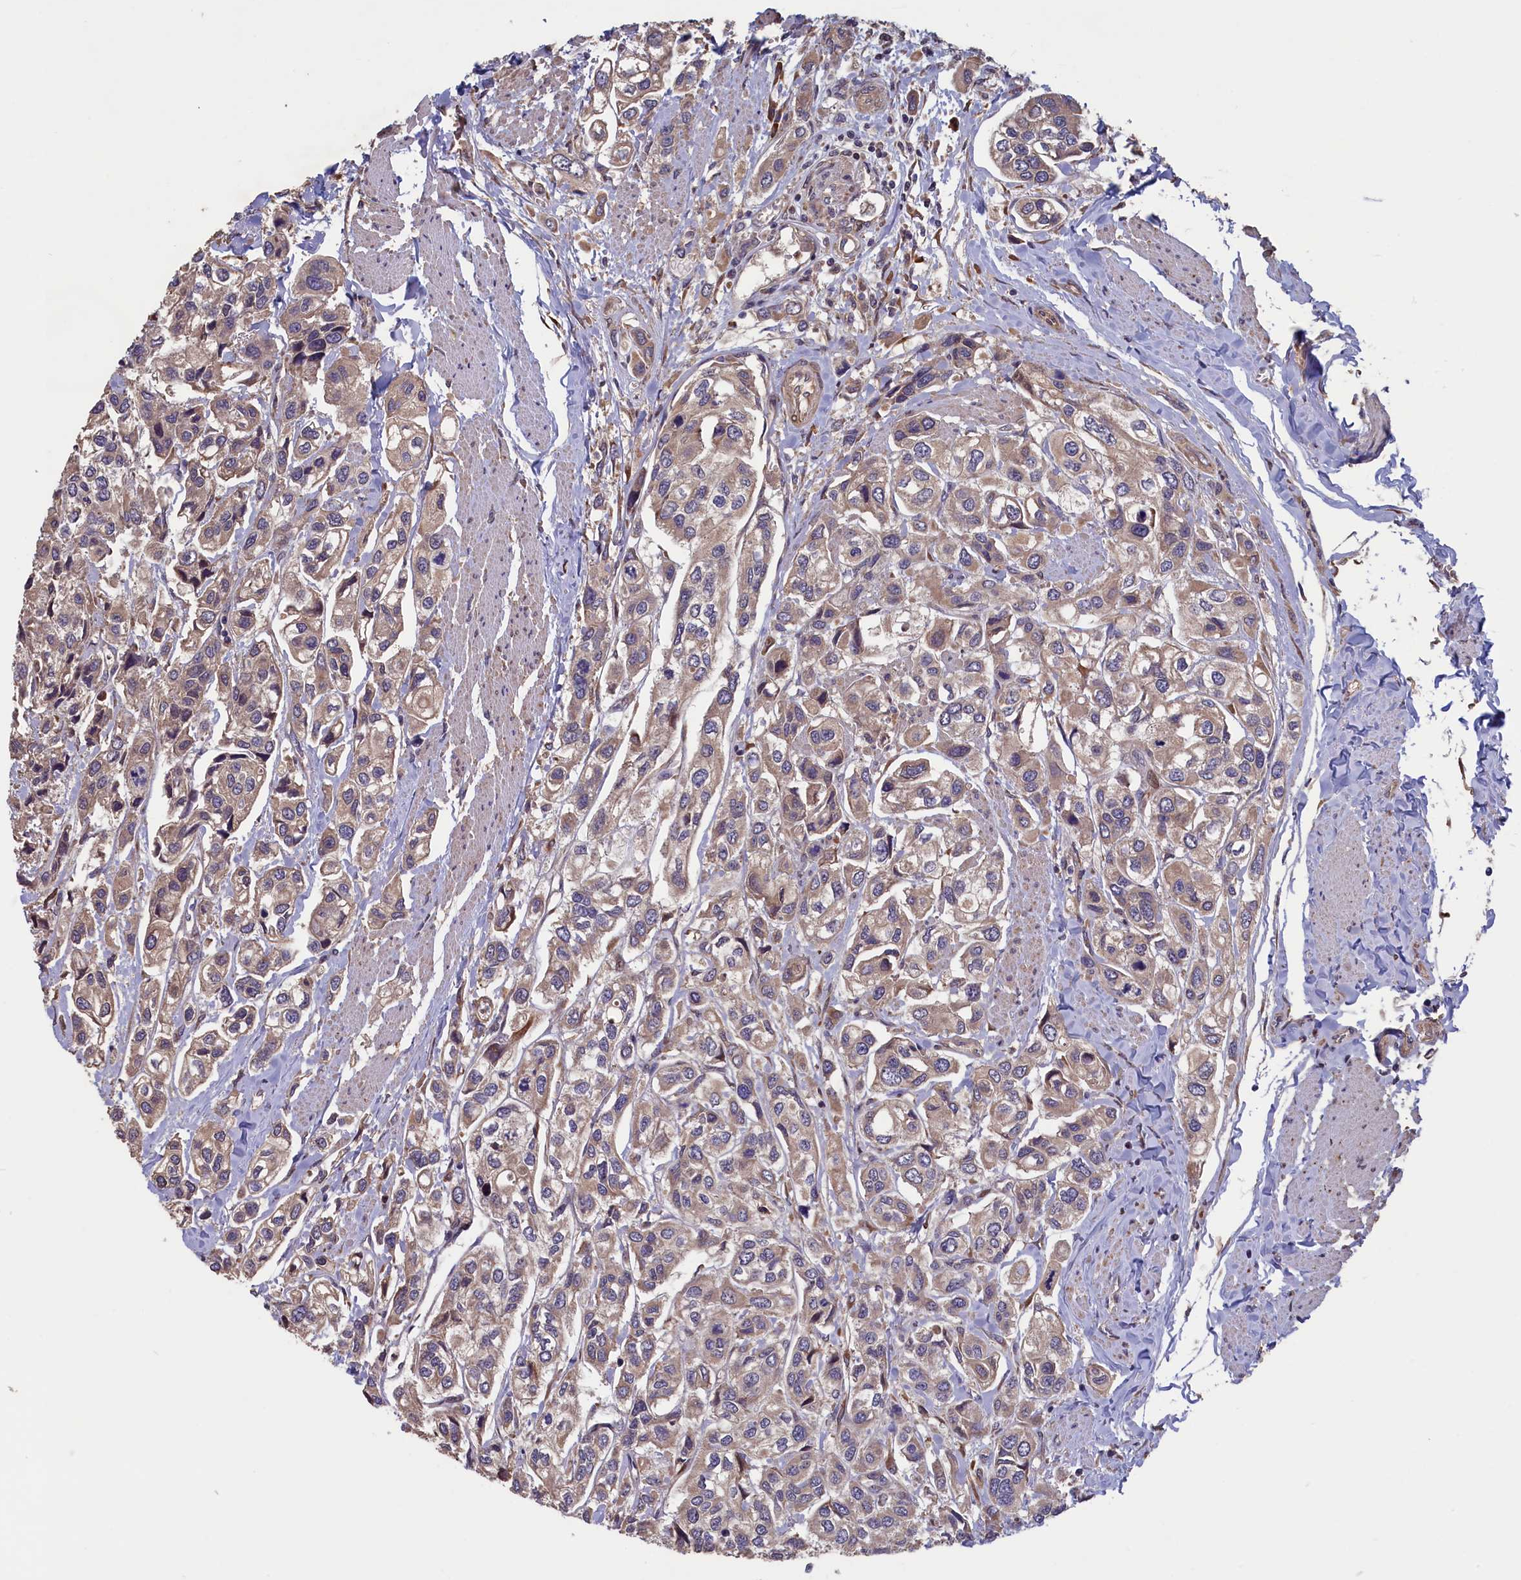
{"staining": {"intensity": "weak", "quantity": ">75%", "location": "cytoplasmic/membranous"}, "tissue": "urothelial cancer", "cell_type": "Tumor cells", "image_type": "cancer", "snomed": [{"axis": "morphology", "description": "Urothelial carcinoma, High grade"}, {"axis": "topography", "description": "Urinary bladder"}], "caption": "Immunohistochemical staining of urothelial cancer displays low levels of weak cytoplasmic/membranous positivity in about >75% of tumor cells.", "gene": "GREB1L", "patient": {"sex": "male", "age": 67}}